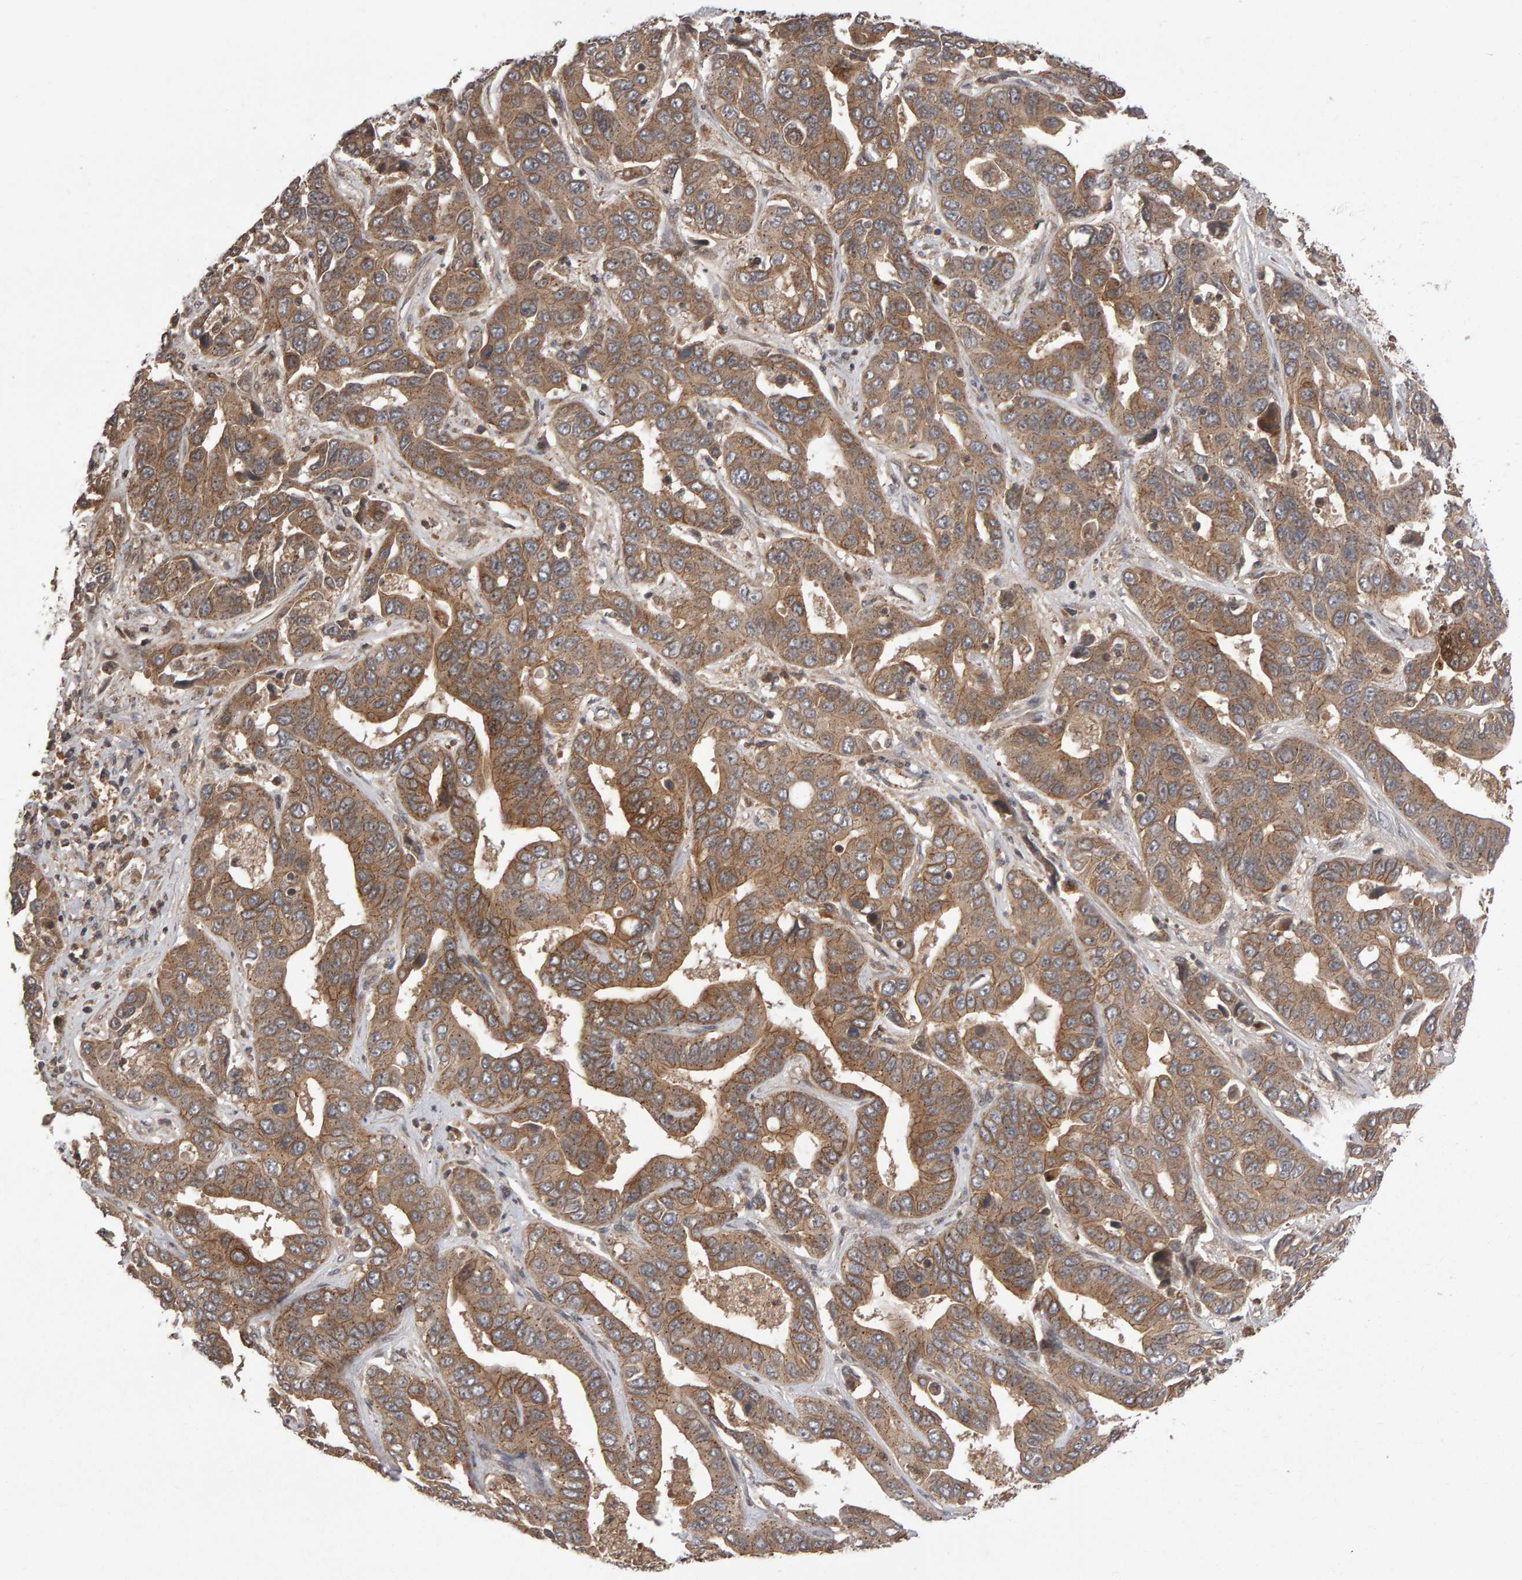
{"staining": {"intensity": "moderate", "quantity": ">75%", "location": "cytoplasmic/membranous"}, "tissue": "liver cancer", "cell_type": "Tumor cells", "image_type": "cancer", "snomed": [{"axis": "morphology", "description": "Cholangiocarcinoma"}, {"axis": "topography", "description": "Liver"}], "caption": "Protein expression analysis of liver cancer (cholangiocarcinoma) demonstrates moderate cytoplasmic/membranous staining in approximately >75% of tumor cells.", "gene": "SCRIB", "patient": {"sex": "female", "age": 52}}